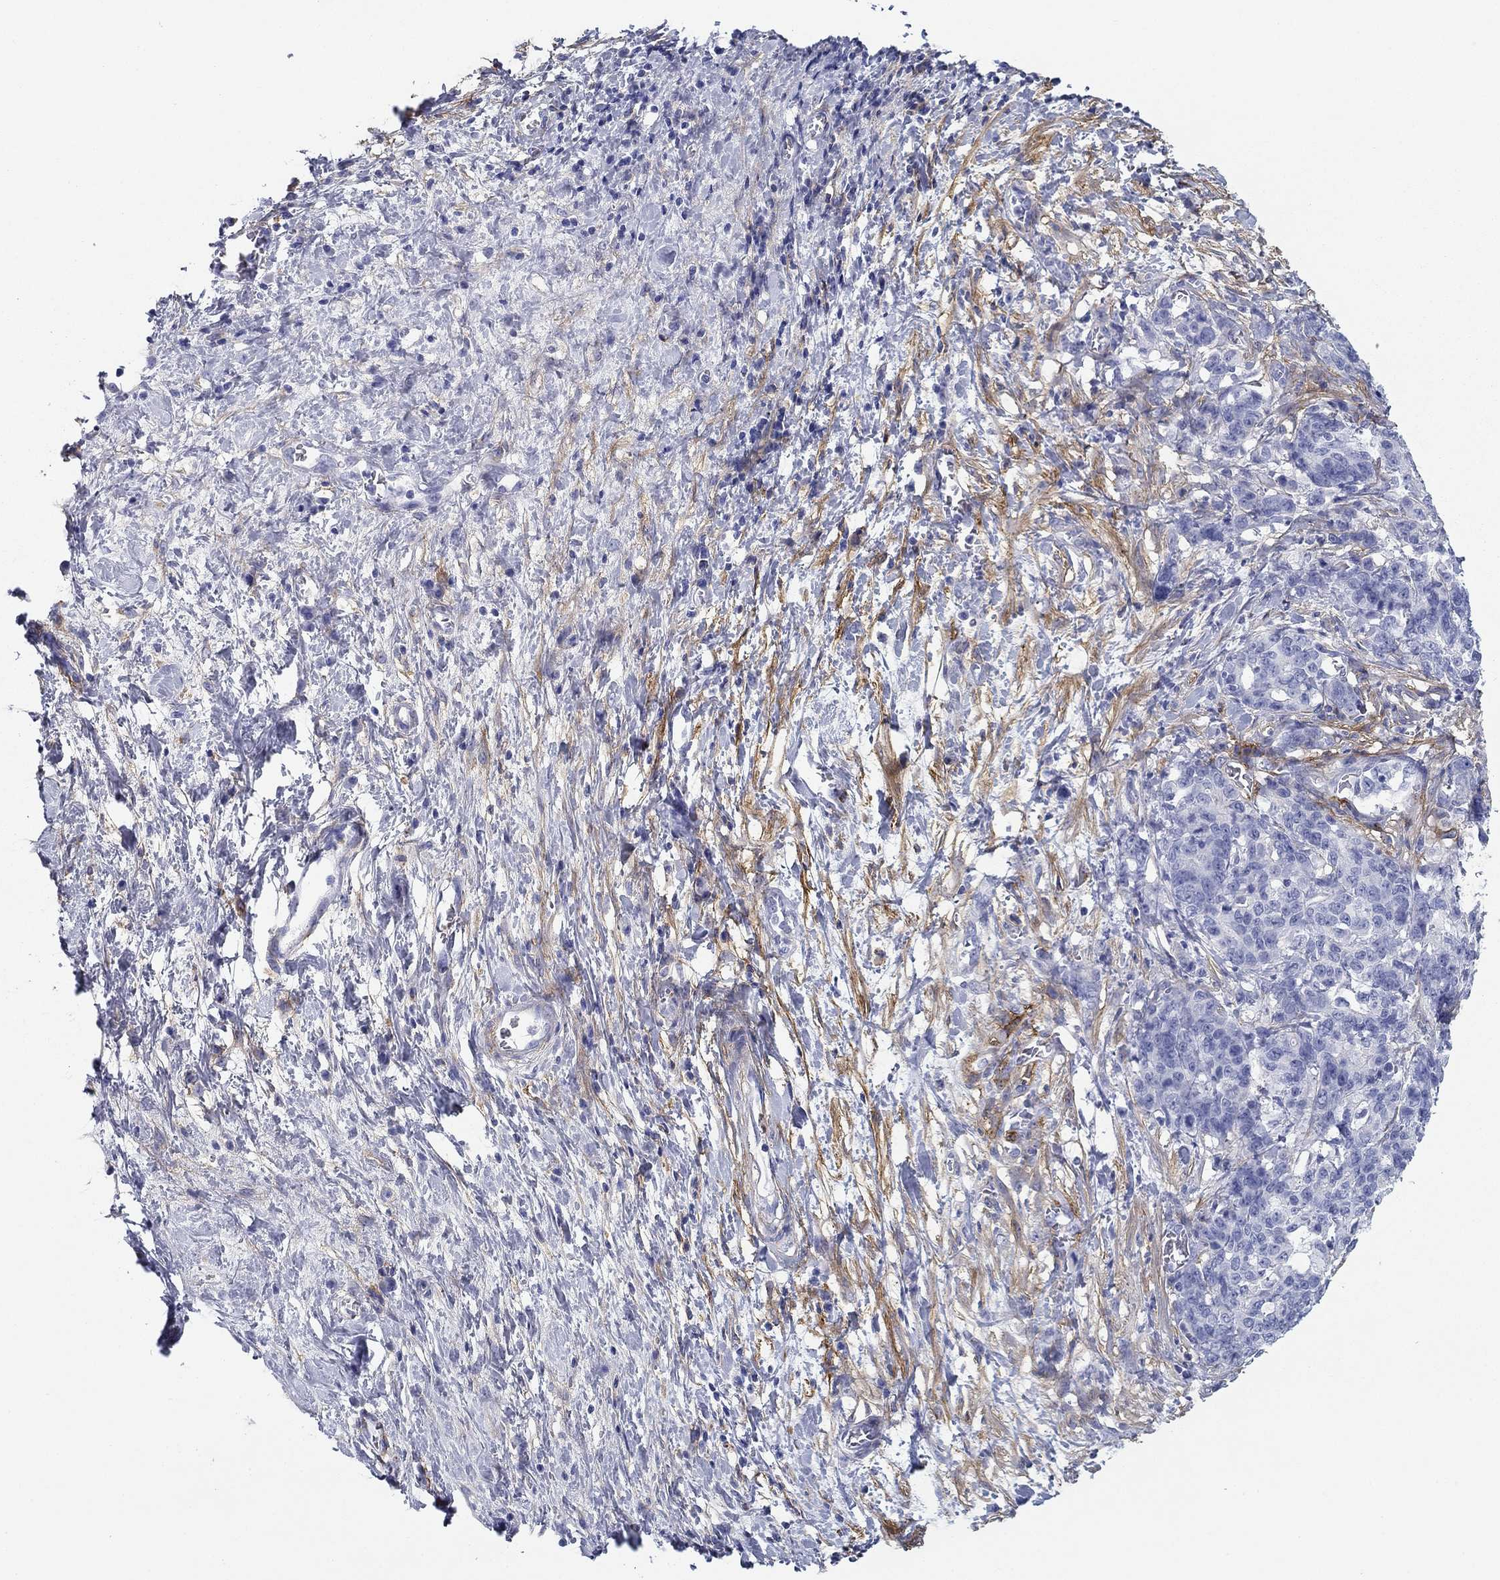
{"staining": {"intensity": "negative", "quantity": "none", "location": "none"}, "tissue": "stomach cancer", "cell_type": "Tumor cells", "image_type": "cancer", "snomed": [{"axis": "morphology", "description": "Normal tissue, NOS"}, {"axis": "morphology", "description": "Adenocarcinoma, NOS"}, {"axis": "topography", "description": "Stomach"}], "caption": "This is an IHC image of human stomach cancer. There is no positivity in tumor cells.", "gene": "GPC1", "patient": {"sex": "female", "age": 64}}